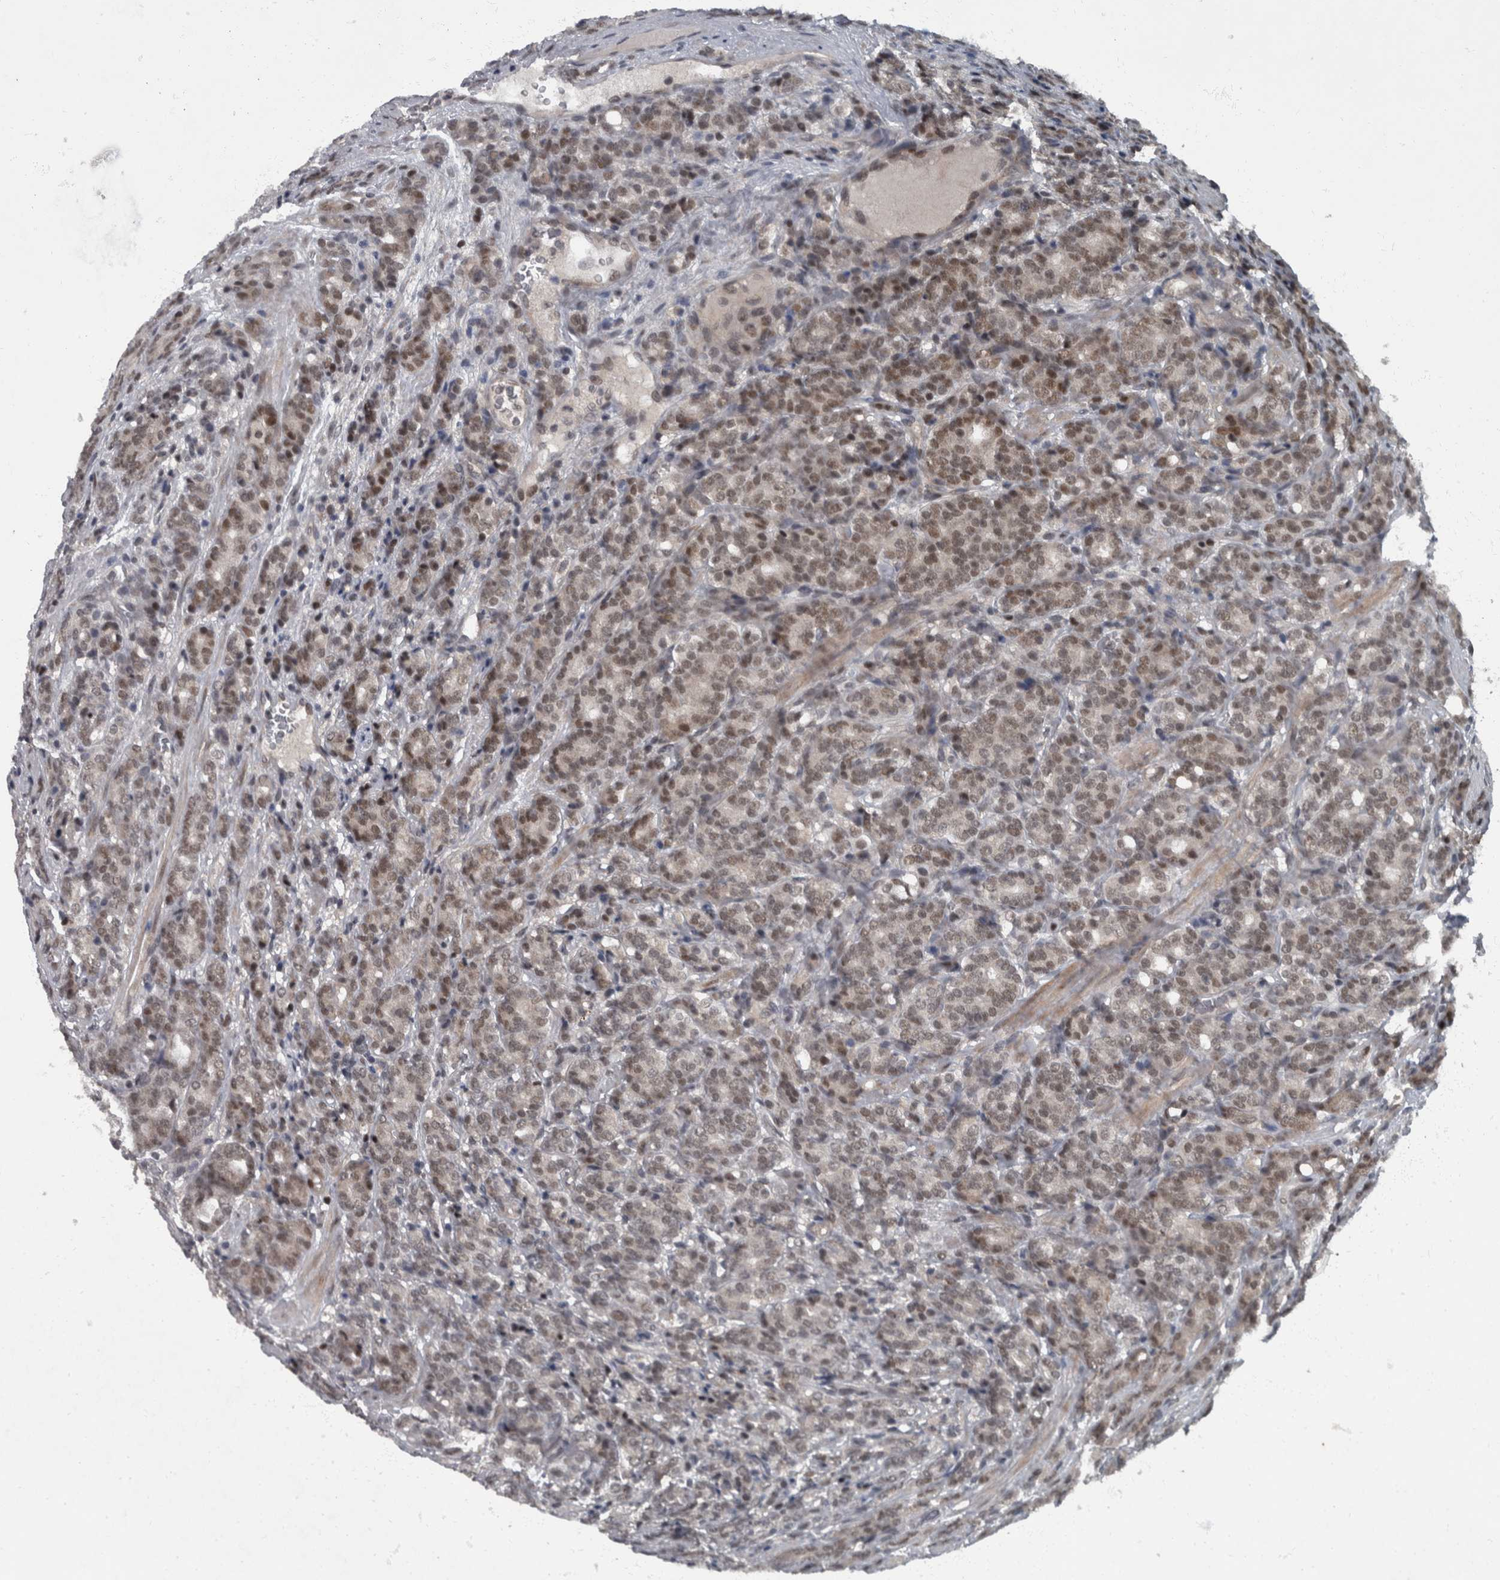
{"staining": {"intensity": "moderate", "quantity": ">75%", "location": "nuclear"}, "tissue": "prostate cancer", "cell_type": "Tumor cells", "image_type": "cancer", "snomed": [{"axis": "morphology", "description": "Adenocarcinoma, High grade"}, {"axis": "topography", "description": "Prostate"}], "caption": "IHC histopathology image of neoplastic tissue: human prostate cancer (adenocarcinoma (high-grade)) stained using IHC shows medium levels of moderate protein expression localized specifically in the nuclear of tumor cells, appearing as a nuclear brown color.", "gene": "WDR33", "patient": {"sex": "male", "age": 62}}